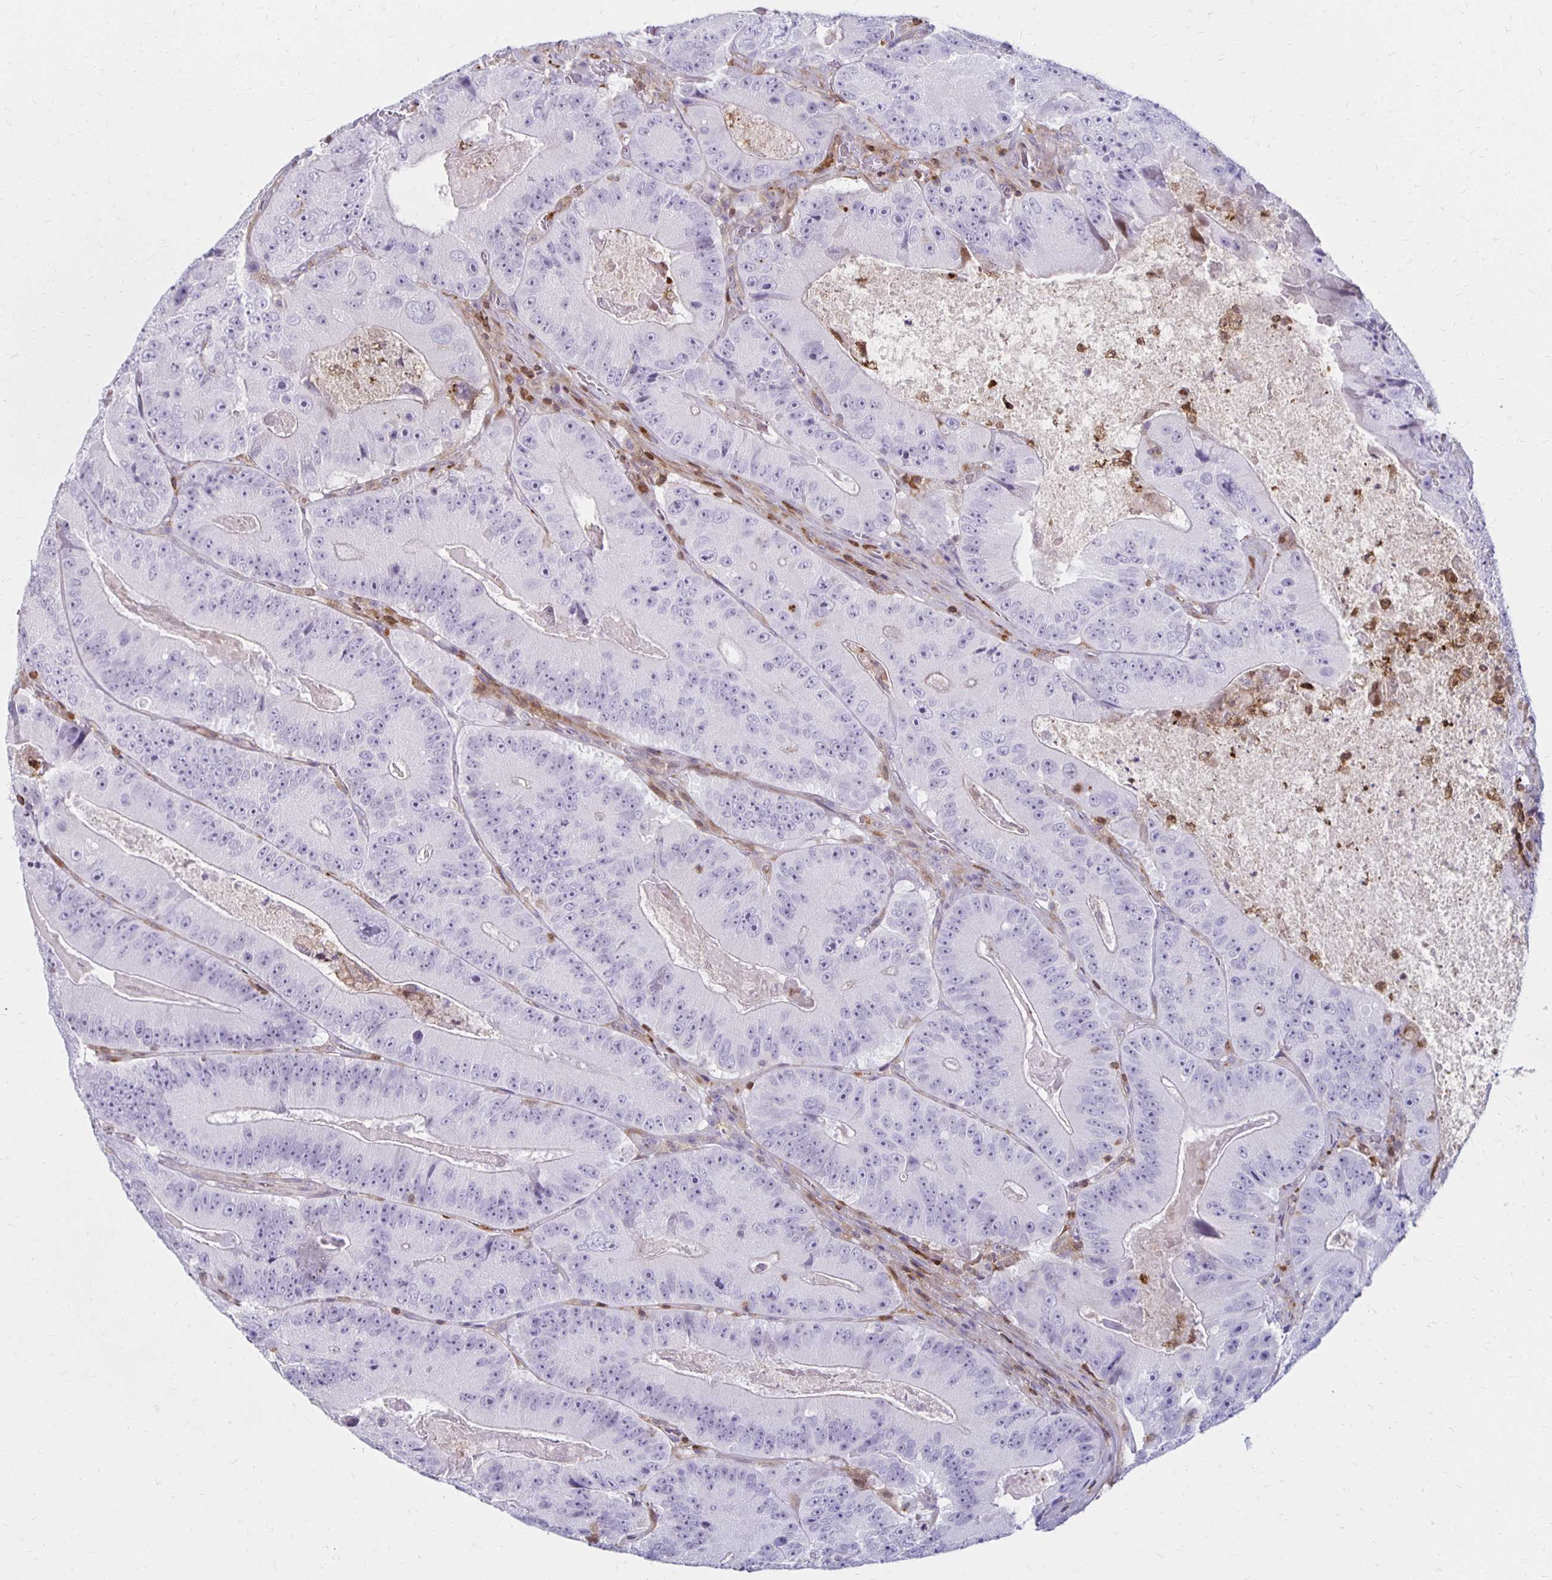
{"staining": {"intensity": "negative", "quantity": "none", "location": "none"}, "tissue": "colorectal cancer", "cell_type": "Tumor cells", "image_type": "cancer", "snomed": [{"axis": "morphology", "description": "Adenocarcinoma, NOS"}, {"axis": "topography", "description": "Colon"}], "caption": "A photomicrograph of human colorectal cancer is negative for staining in tumor cells.", "gene": "CCL21", "patient": {"sex": "female", "age": 86}}